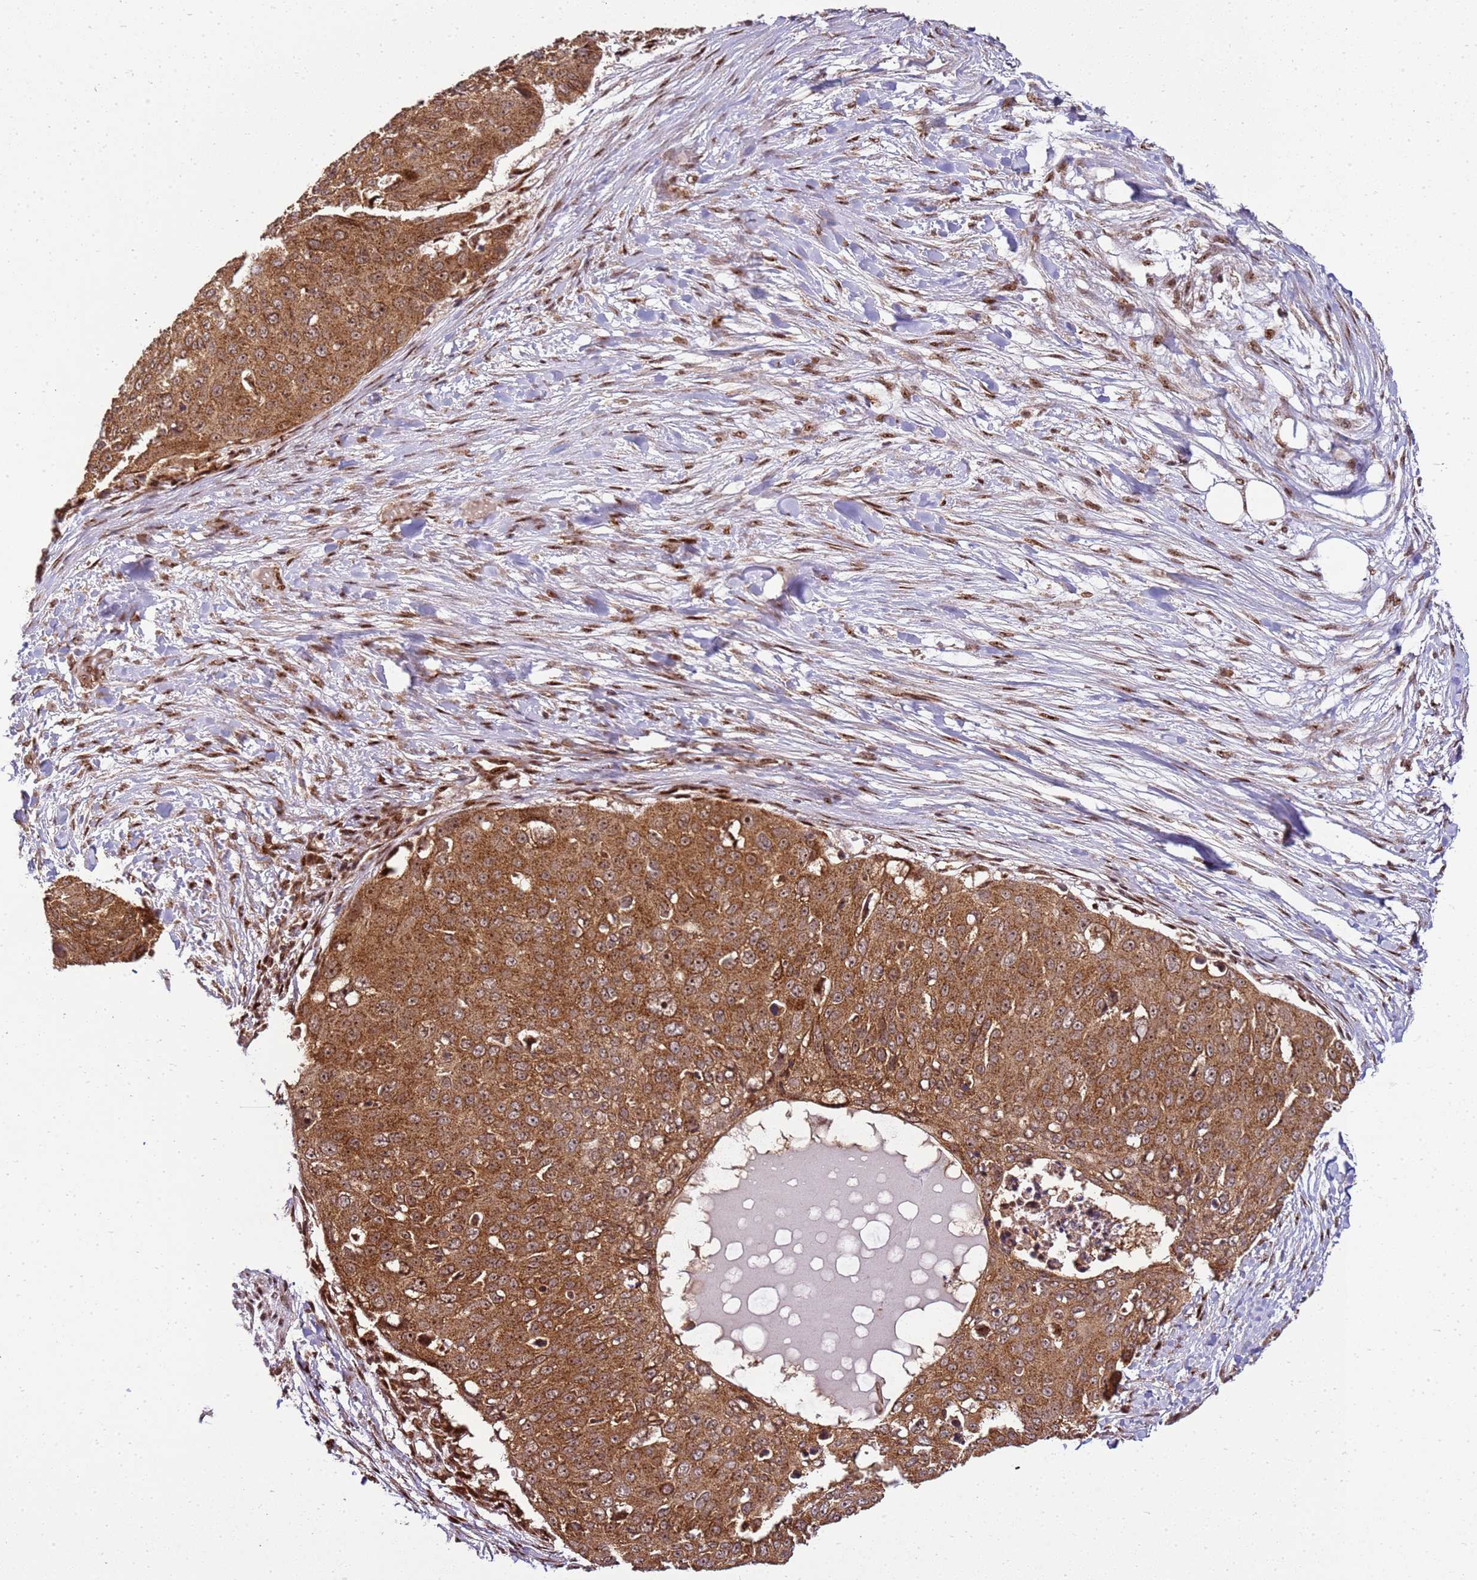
{"staining": {"intensity": "moderate", "quantity": ">75%", "location": "cytoplasmic/membranous"}, "tissue": "skin cancer", "cell_type": "Tumor cells", "image_type": "cancer", "snomed": [{"axis": "morphology", "description": "Squamous cell carcinoma, NOS"}, {"axis": "topography", "description": "Skin"}], "caption": "Immunohistochemical staining of human squamous cell carcinoma (skin) displays moderate cytoplasmic/membranous protein positivity in about >75% of tumor cells. The staining is performed using DAB brown chromogen to label protein expression. The nuclei are counter-stained blue using hematoxylin.", "gene": "PEX14", "patient": {"sex": "male", "age": 71}}